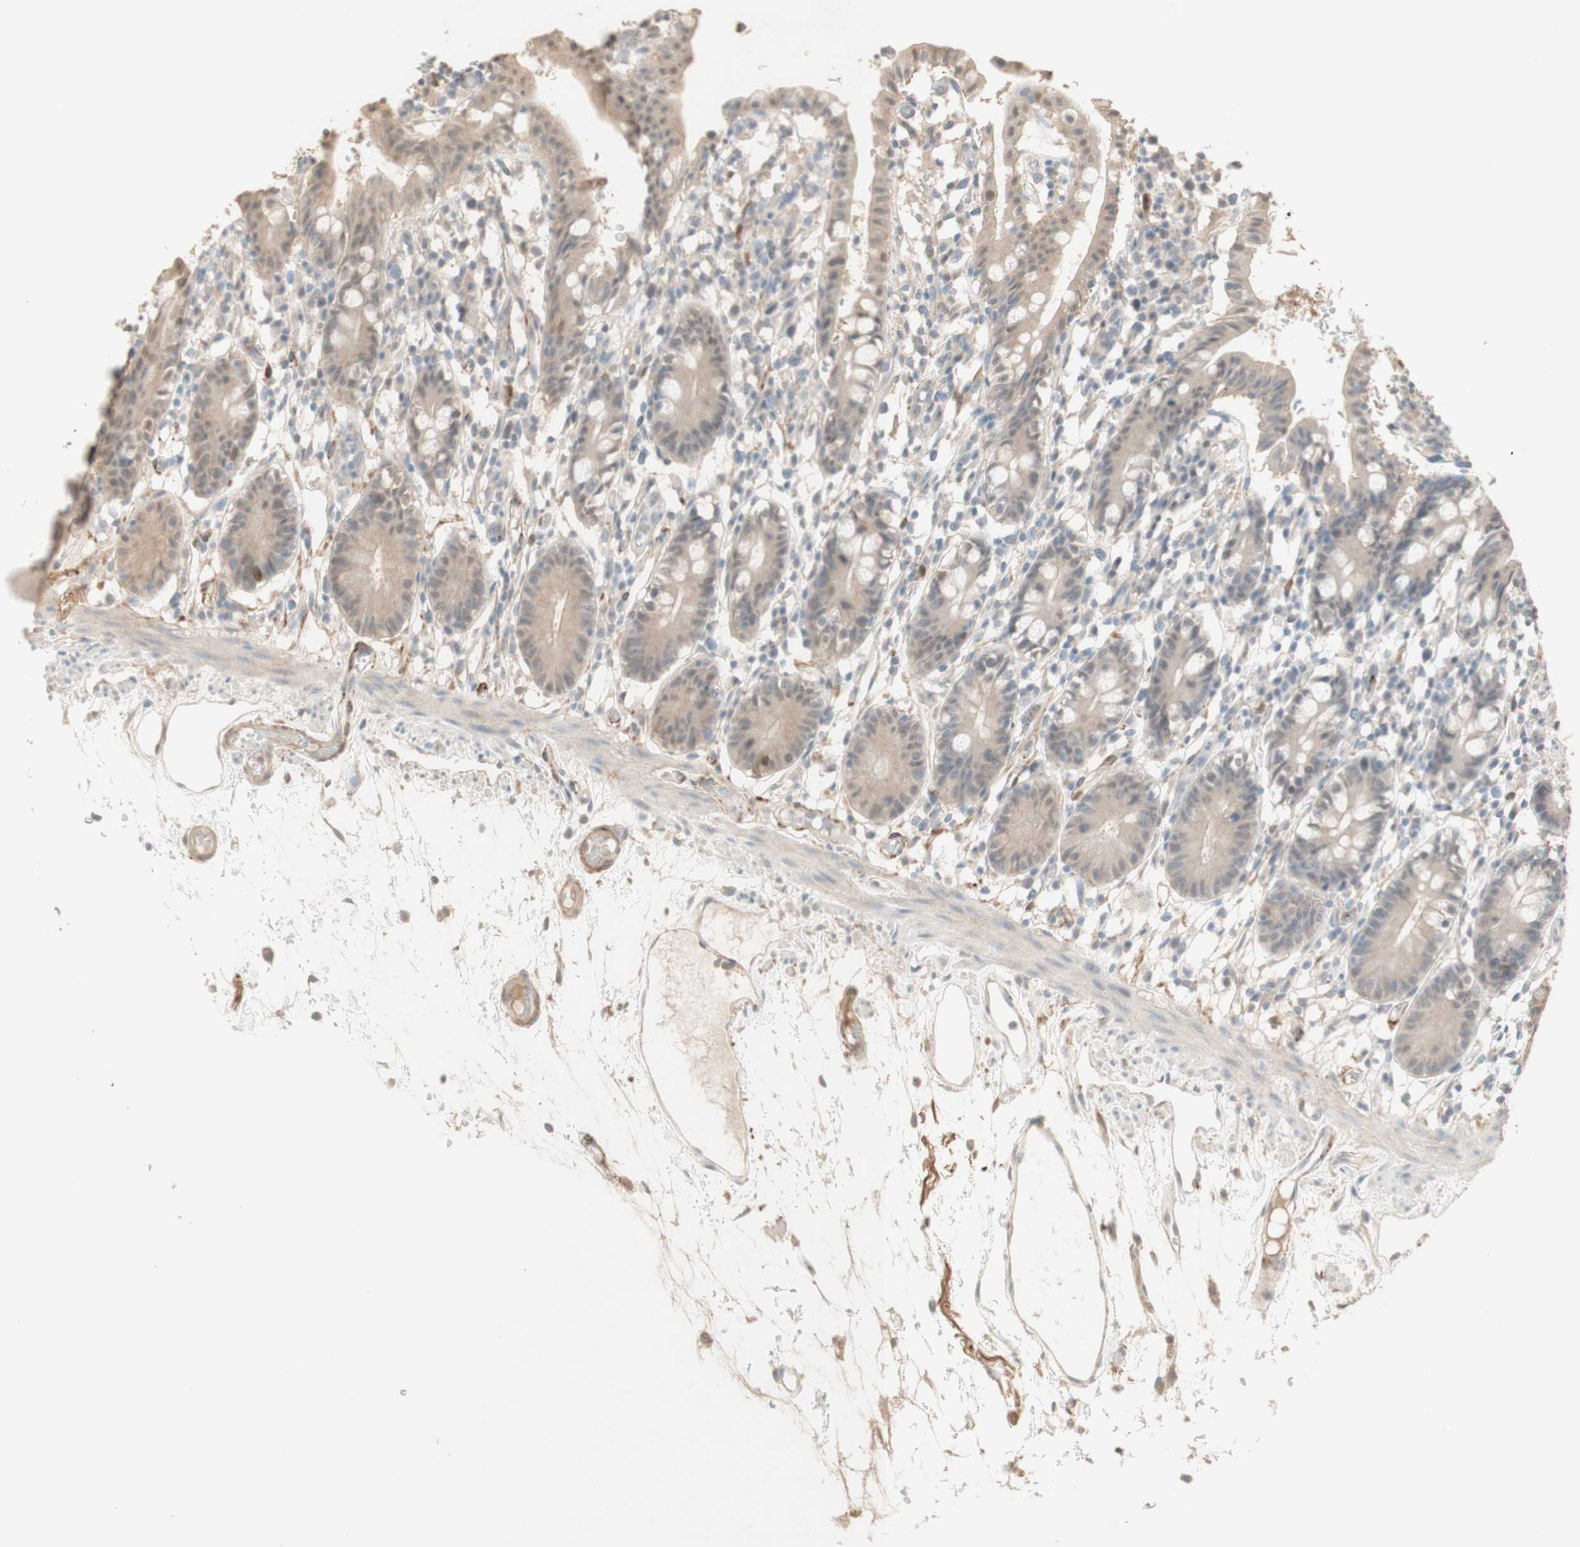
{"staining": {"intensity": "weak", "quantity": ">75%", "location": "cytoplasmic/membranous"}, "tissue": "small intestine", "cell_type": "Glandular cells", "image_type": "normal", "snomed": [{"axis": "morphology", "description": "Normal tissue, NOS"}, {"axis": "morphology", "description": "Cystadenocarcinoma, serous, Metastatic site"}, {"axis": "topography", "description": "Small intestine"}], "caption": "A micrograph of human small intestine stained for a protein exhibits weak cytoplasmic/membranous brown staining in glandular cells. (IHC, brightfield microscopy, high magnification).", "gene": "MUC3A", "patient": {"sex": "female", "age": 61}}